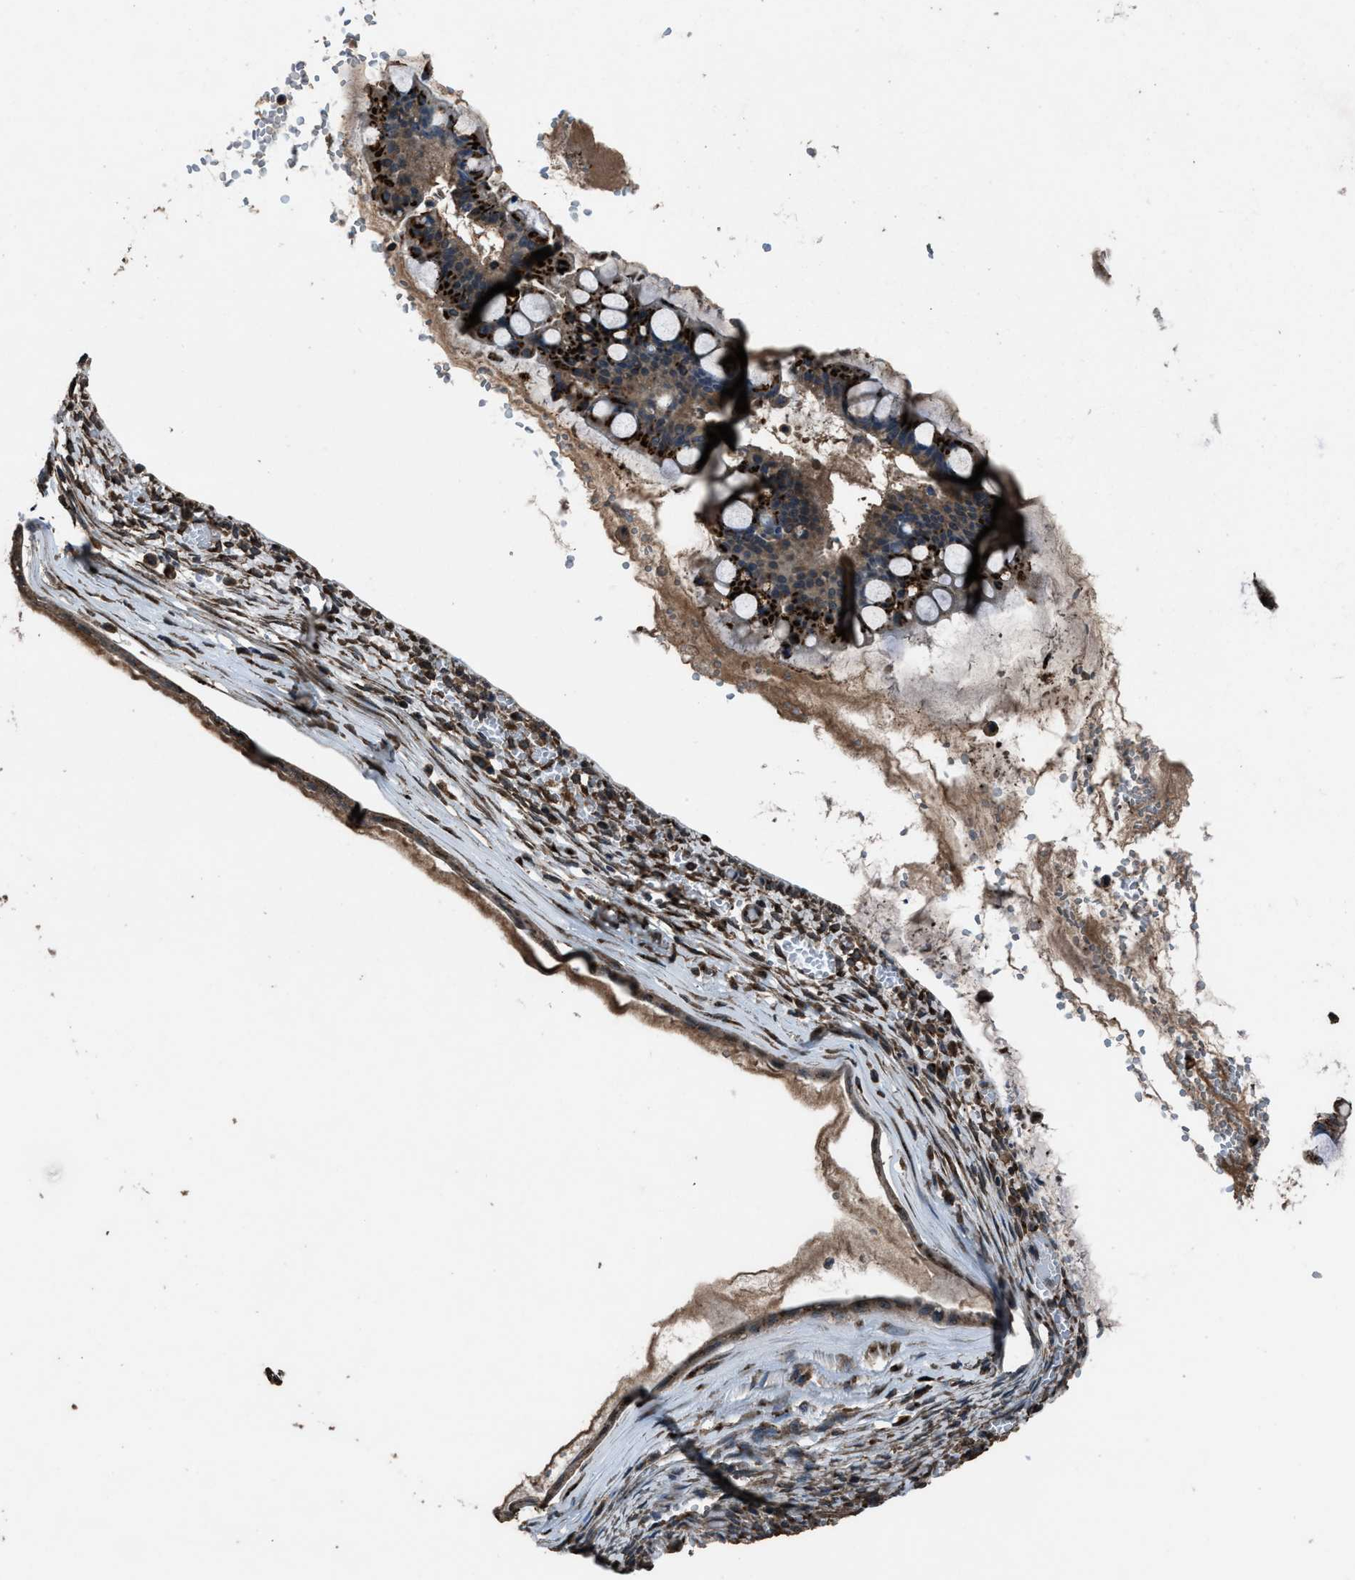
{"staining": {"intensity": "strong", "quantity": ">75%", "location": "cytoplasmic/membranous"}, "tissue": "ovarian cancer", "cell_type": "Tumor cells", "image_type": "cancer", "snomed": [{"axis": "morphology", "description": "Cystadenocarcinoma, mucinous, NOS"}, {"axis": "topography", "description": "Ovary"}], "caption": "Approximately >75% of tumor cells in mucinous cystadenocarcinoma (ovarian) show strong cytoplasmic/membranous protein positivity as visualized by brown immunohistochemical staining.", "gene": "SLC38A10", "patient": {"sex": "female", "age": 73}}